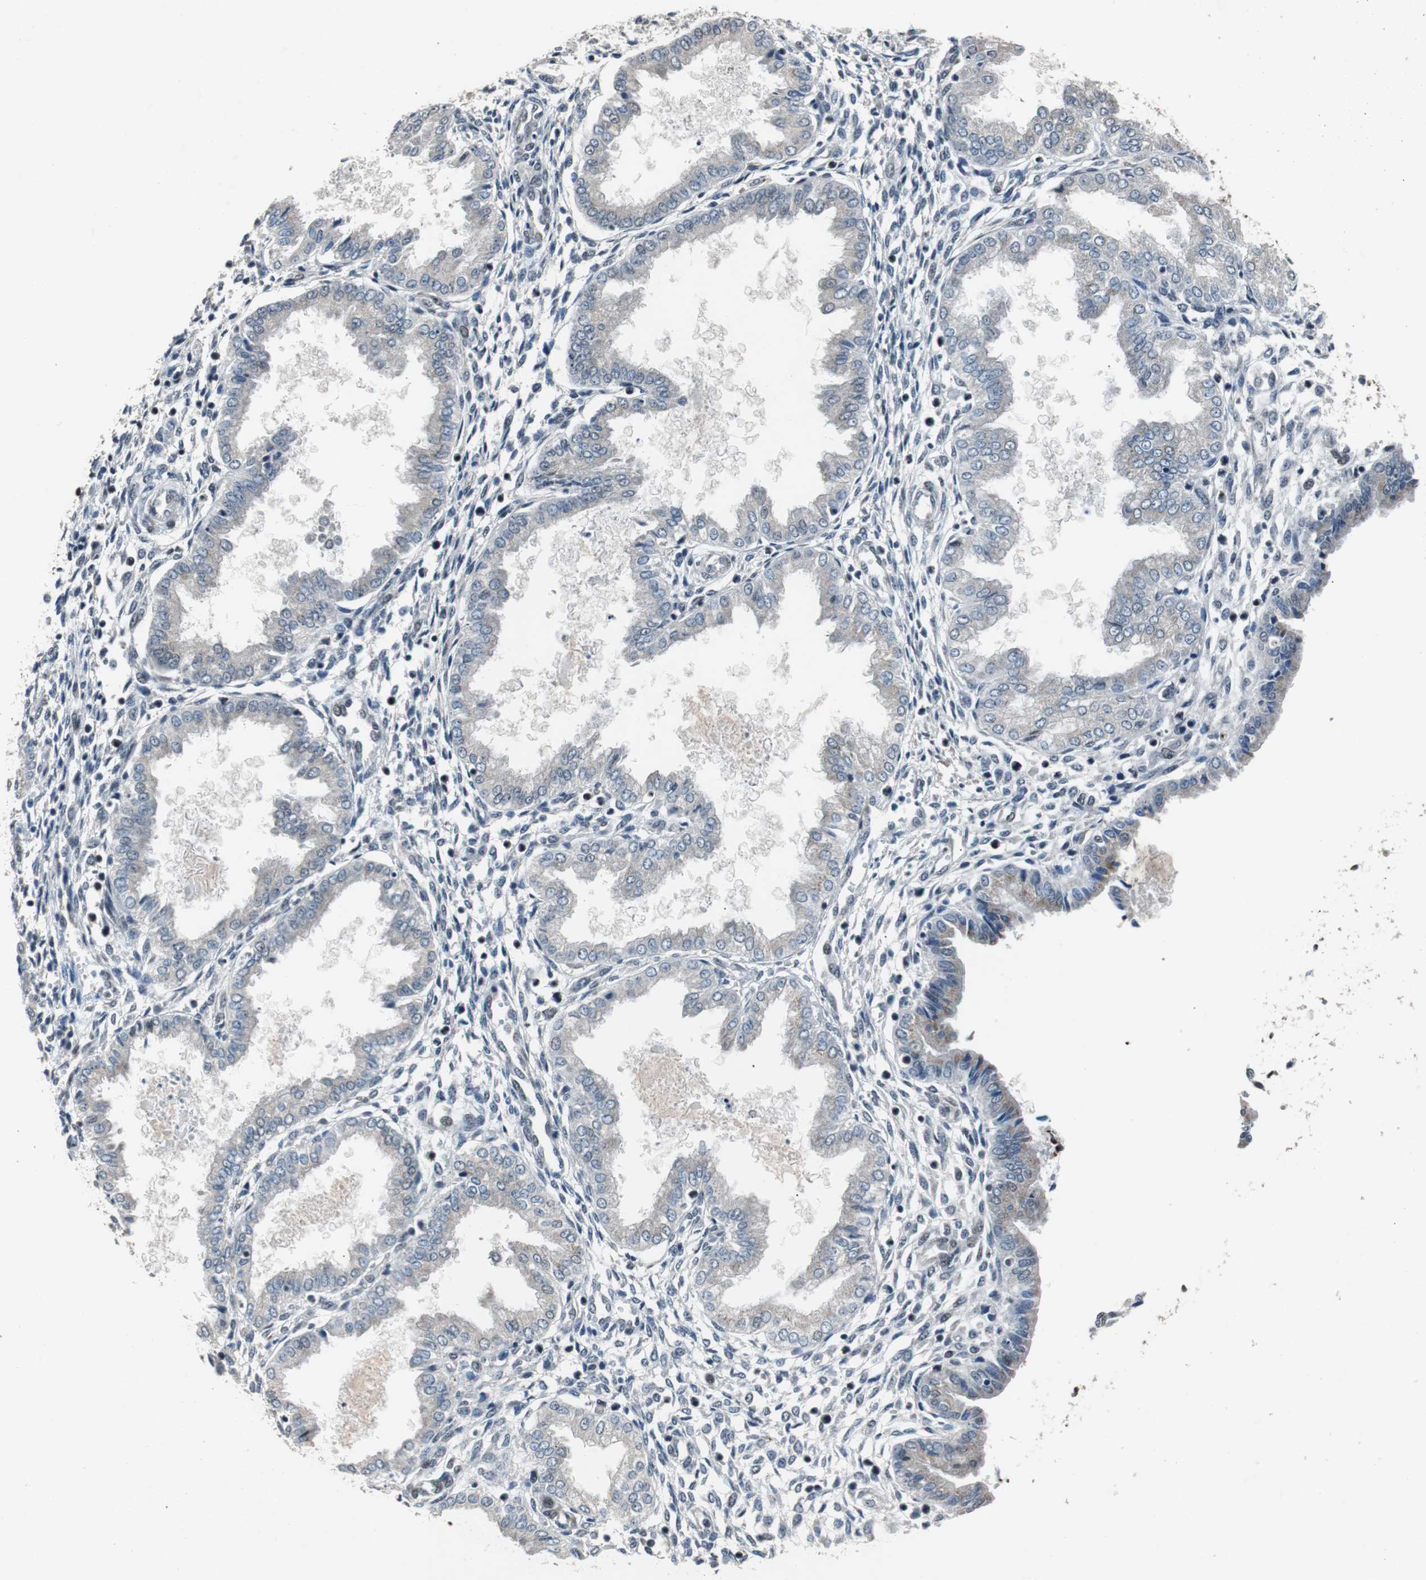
{"staining": {"intensity": "moderate", "quantity": "25%-75%", "location": "nuclear"}, "tissue": "endometrium", "cell_type": "Cells in endometrial stroma", "image_type": "normal", "snomed": [{"axis": "morphology", "description": "Normal tissue, NOS"}, {"axis": "topography", "description": "Endometrium"}], "caption": "A high-resolution photomicrograph shows immunohistochemistry staining of unremarkable endometrium, which exhibits moderate nuclear staining in about 25%-75% of cells in endometrial stroma.", "gene": "USP28", "patient": {"sex": "female", "age": 33}}